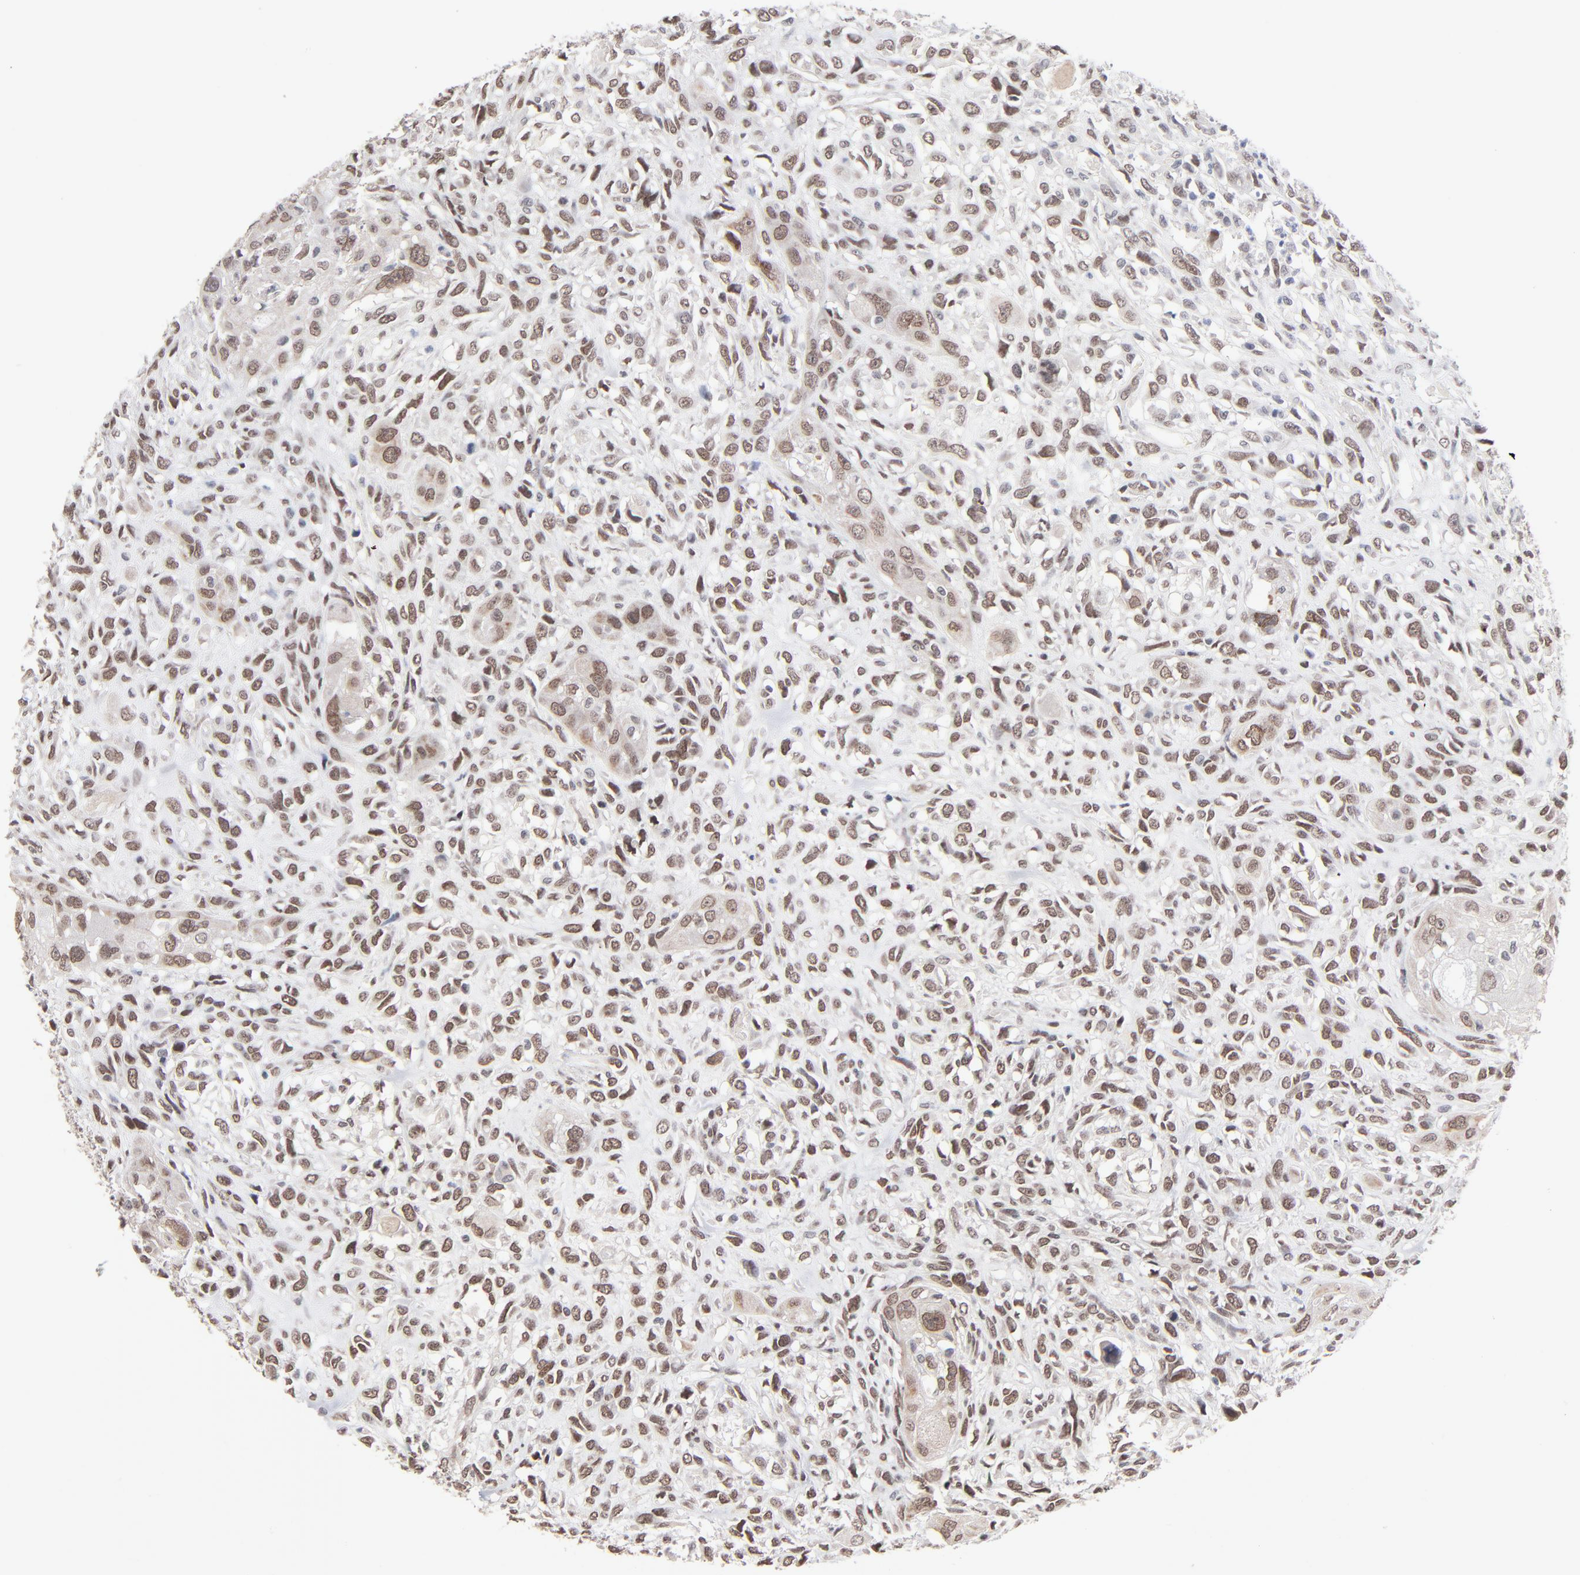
{"staining": {"intensity": "weak", "quantity": ">75%", "location": "nuclear"}, "tissue": "head and neck cancer", "cell_type": "Tumor cells", "image_type": "cancer", "snomed": [{"axis": "morphology", "description": "Neoplasm, malignant, NOS"}, {"axis": "topography", "description": "Salivary gland"}, {"axis": "topography", "description": "Head-Neck"}], "caption": "A high-resolution photomicrograph shows immunohistochemistry staining of head and neck malignant neoplasm, which reveals weak nuclear expression in about >75% of tumor cells.", "gene": "MBIP", "patient": {"sex": "male", "age": 43}}